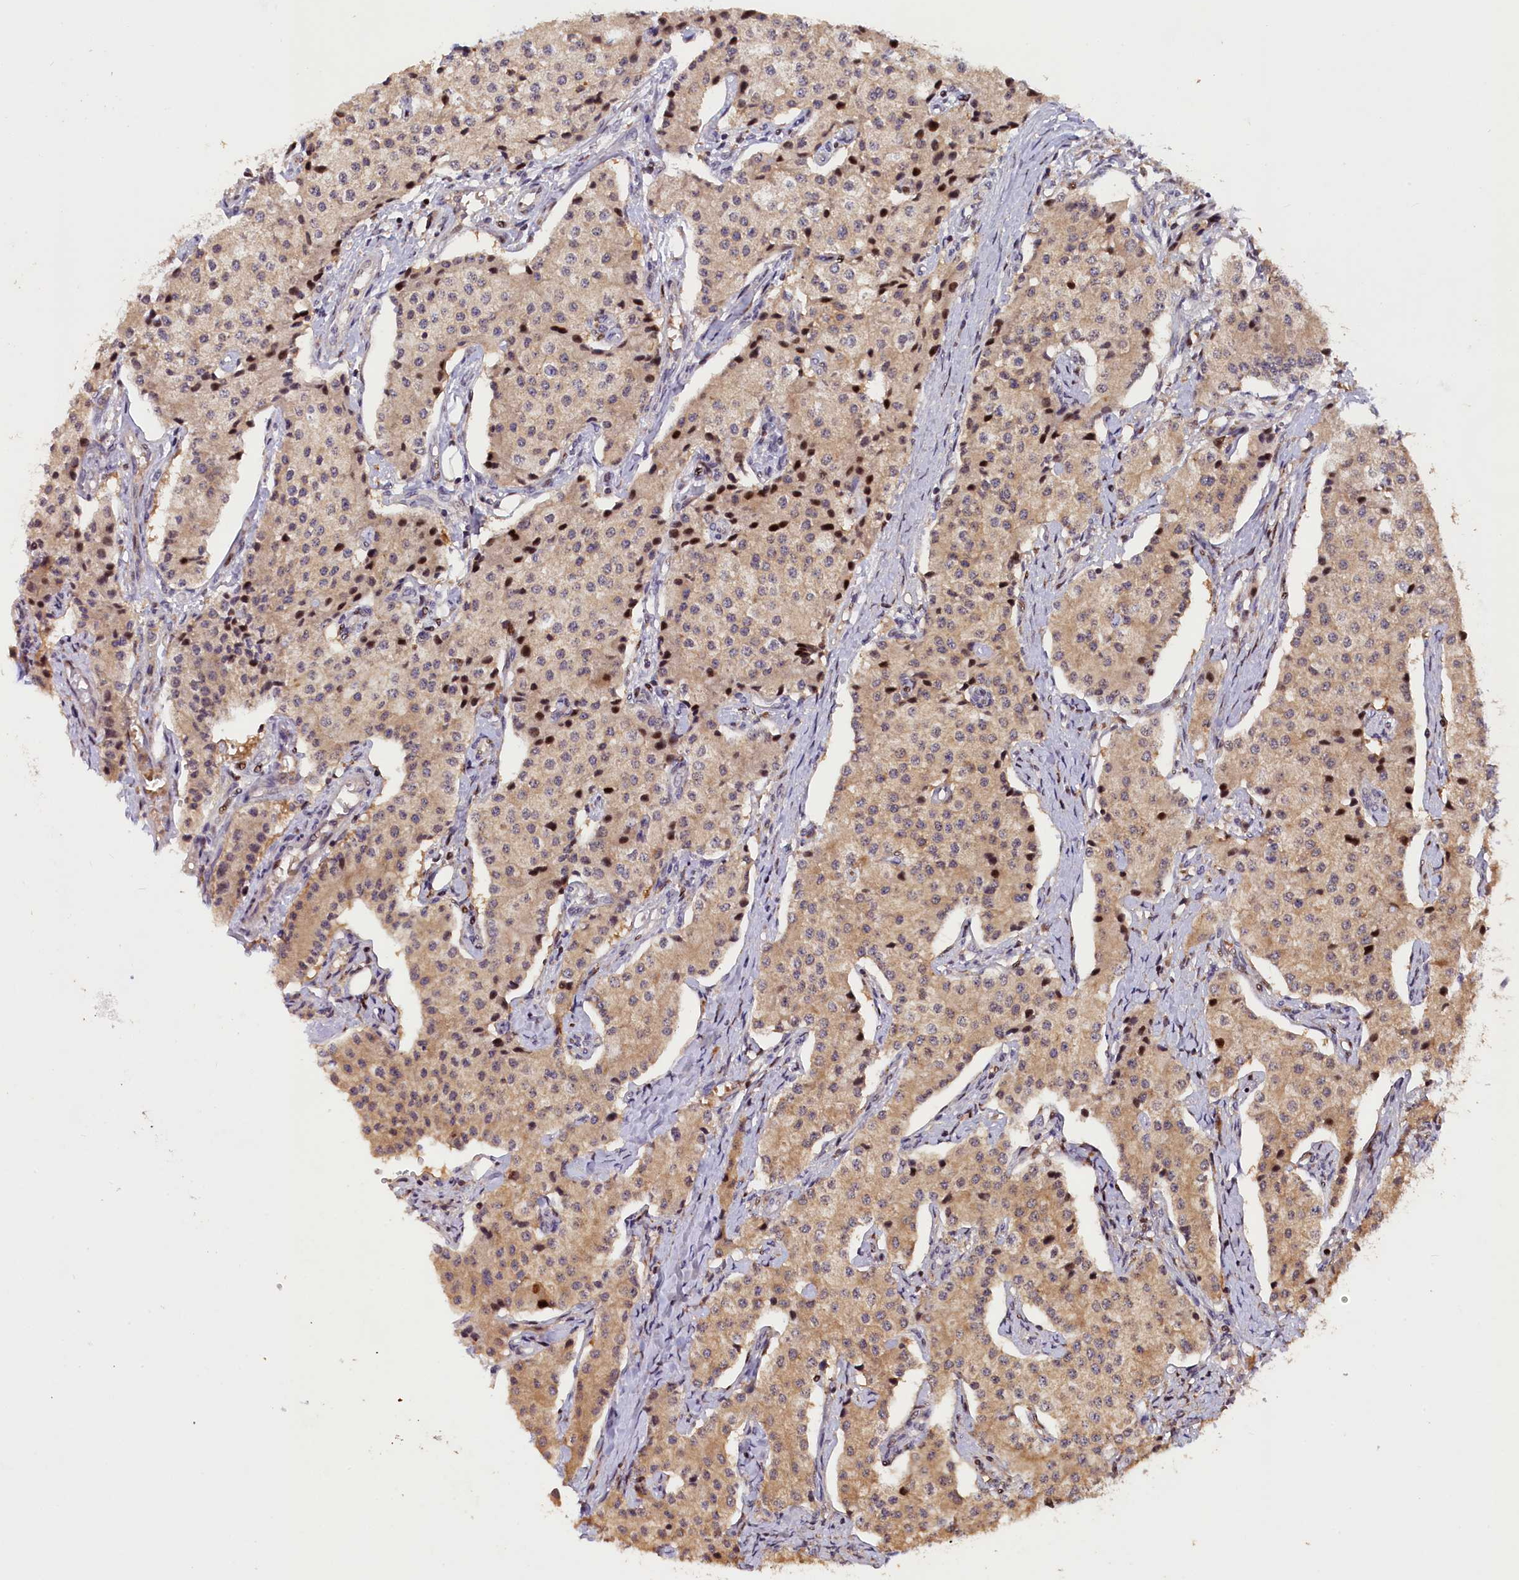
{"staining": {"intensity": "moderate", "quantity": "25%-75%", "location": "cytoplasmic/membranous,nuclear"}, "tissue": "carcinoid", "cell_type": "Tumor cells", "image_type": "cancer", "snomed": [{"axis": "morphology", "description": "Carcinoid, malignant, NOS"}, {"axis": "topography", "description": "Colon"}], "caption": "A micrograph showing moderate cytoplasmic/membranous and nuclear staining in about 25%-75% of tumor cells in carcinoid (malignant), as visualized by brown immunohistochemical staining.", "gene": "PHAF1", "patient": {"sex": "female", "age": 52}}